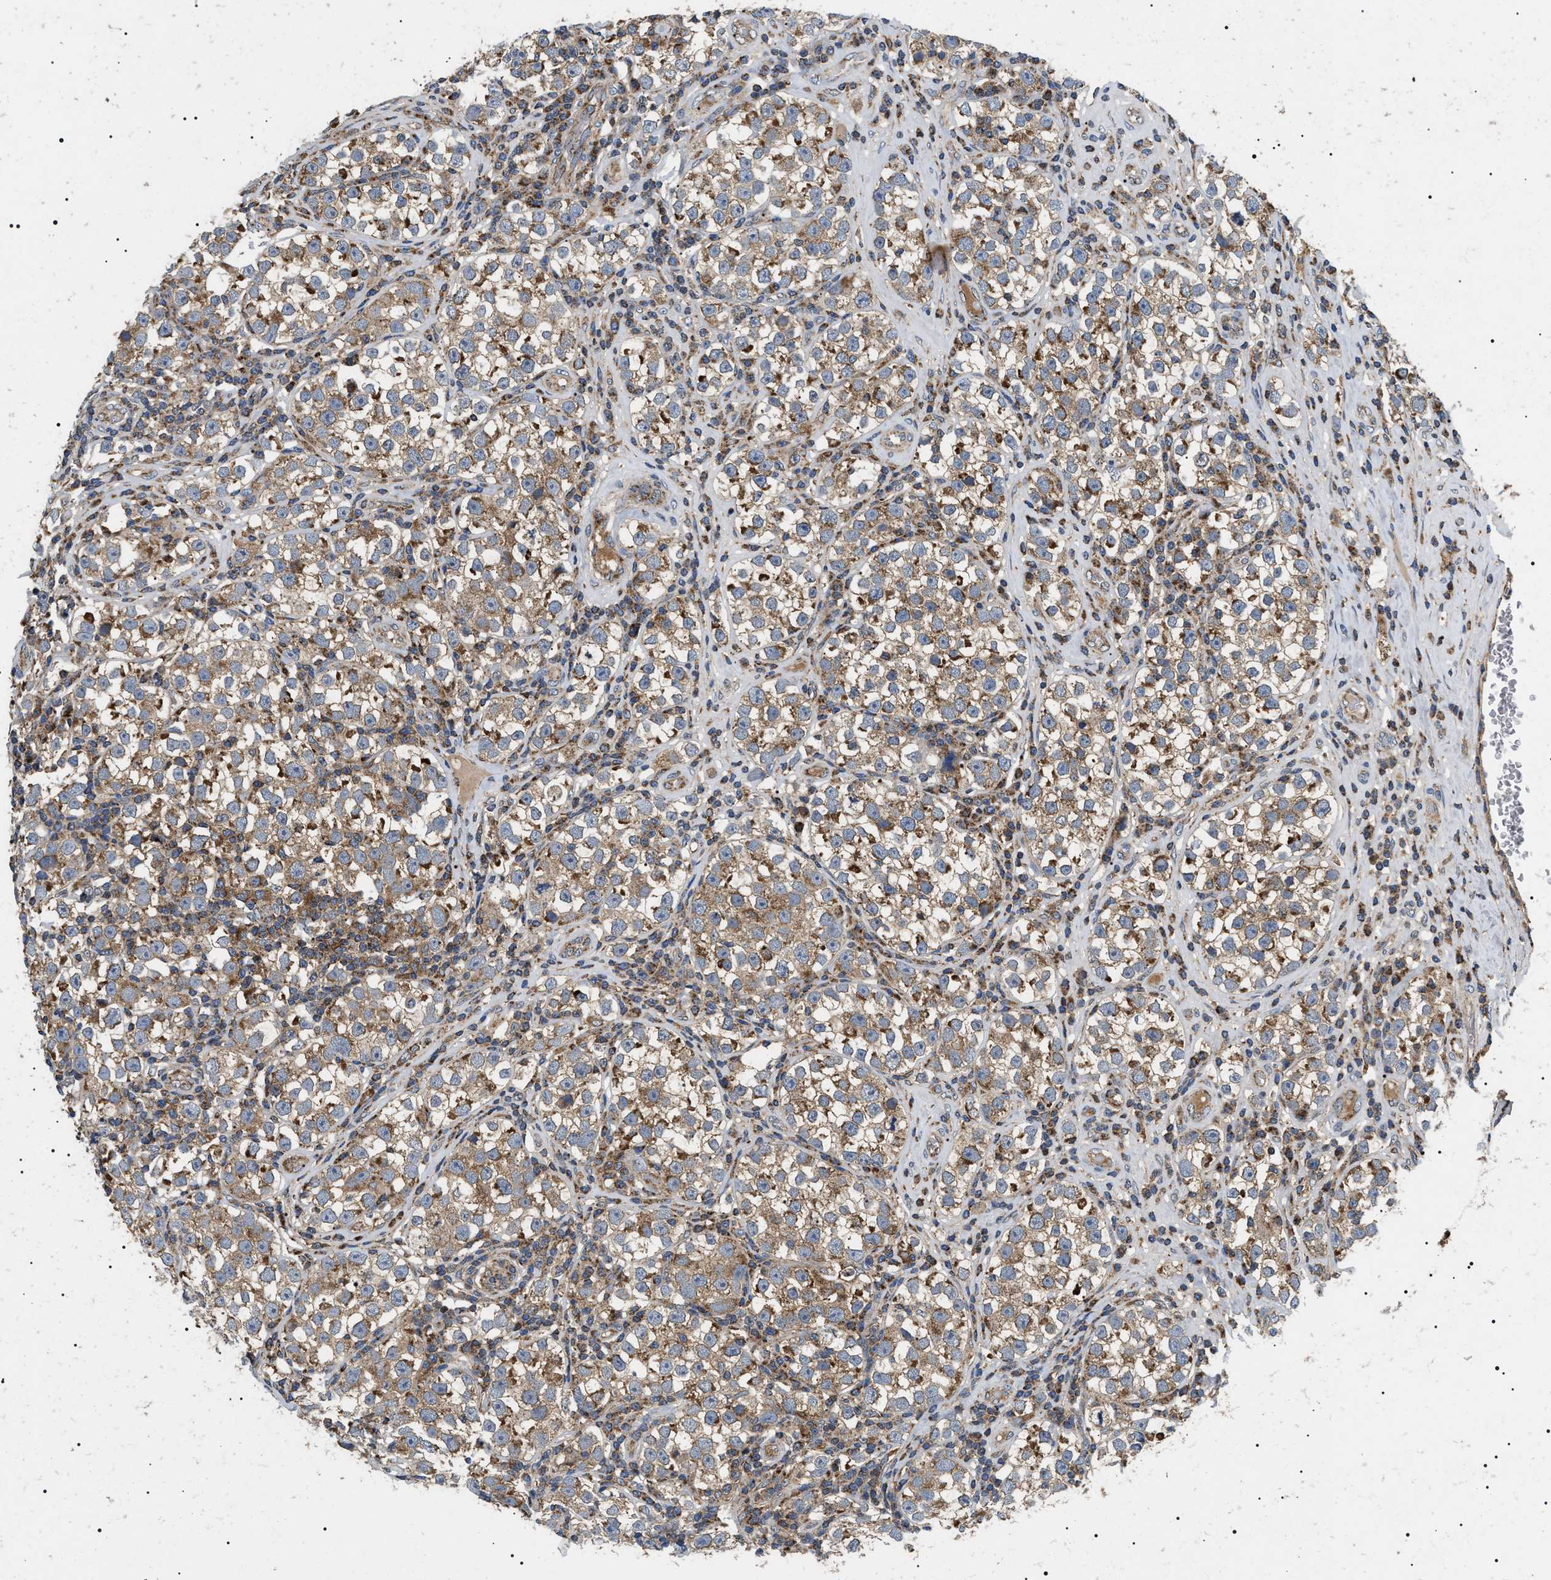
{"staining": {"intensity": "moderate", "quantity": ">75%", "location": "cytoplasmic/membranous"}, "tissue": "testis cancer", "cell_type": "Tumor cells", "image_type": "cancer", "snomed": [{"axis": "morphology", "description": "Normal tissue, NOS"}, {"axis": "morphology", "description": "Seminoma, NOS"}, {"axis": "topography", "description": "Testis"}], "caption": "A micrograph showing moderate cytoplasmic/membranous expression in about >75% of tumor cells in testis cancer, as visualized by brown immunohistochemical staining.", "gene": "OXSM", "patient": {"sex": "male", "age": 43}}